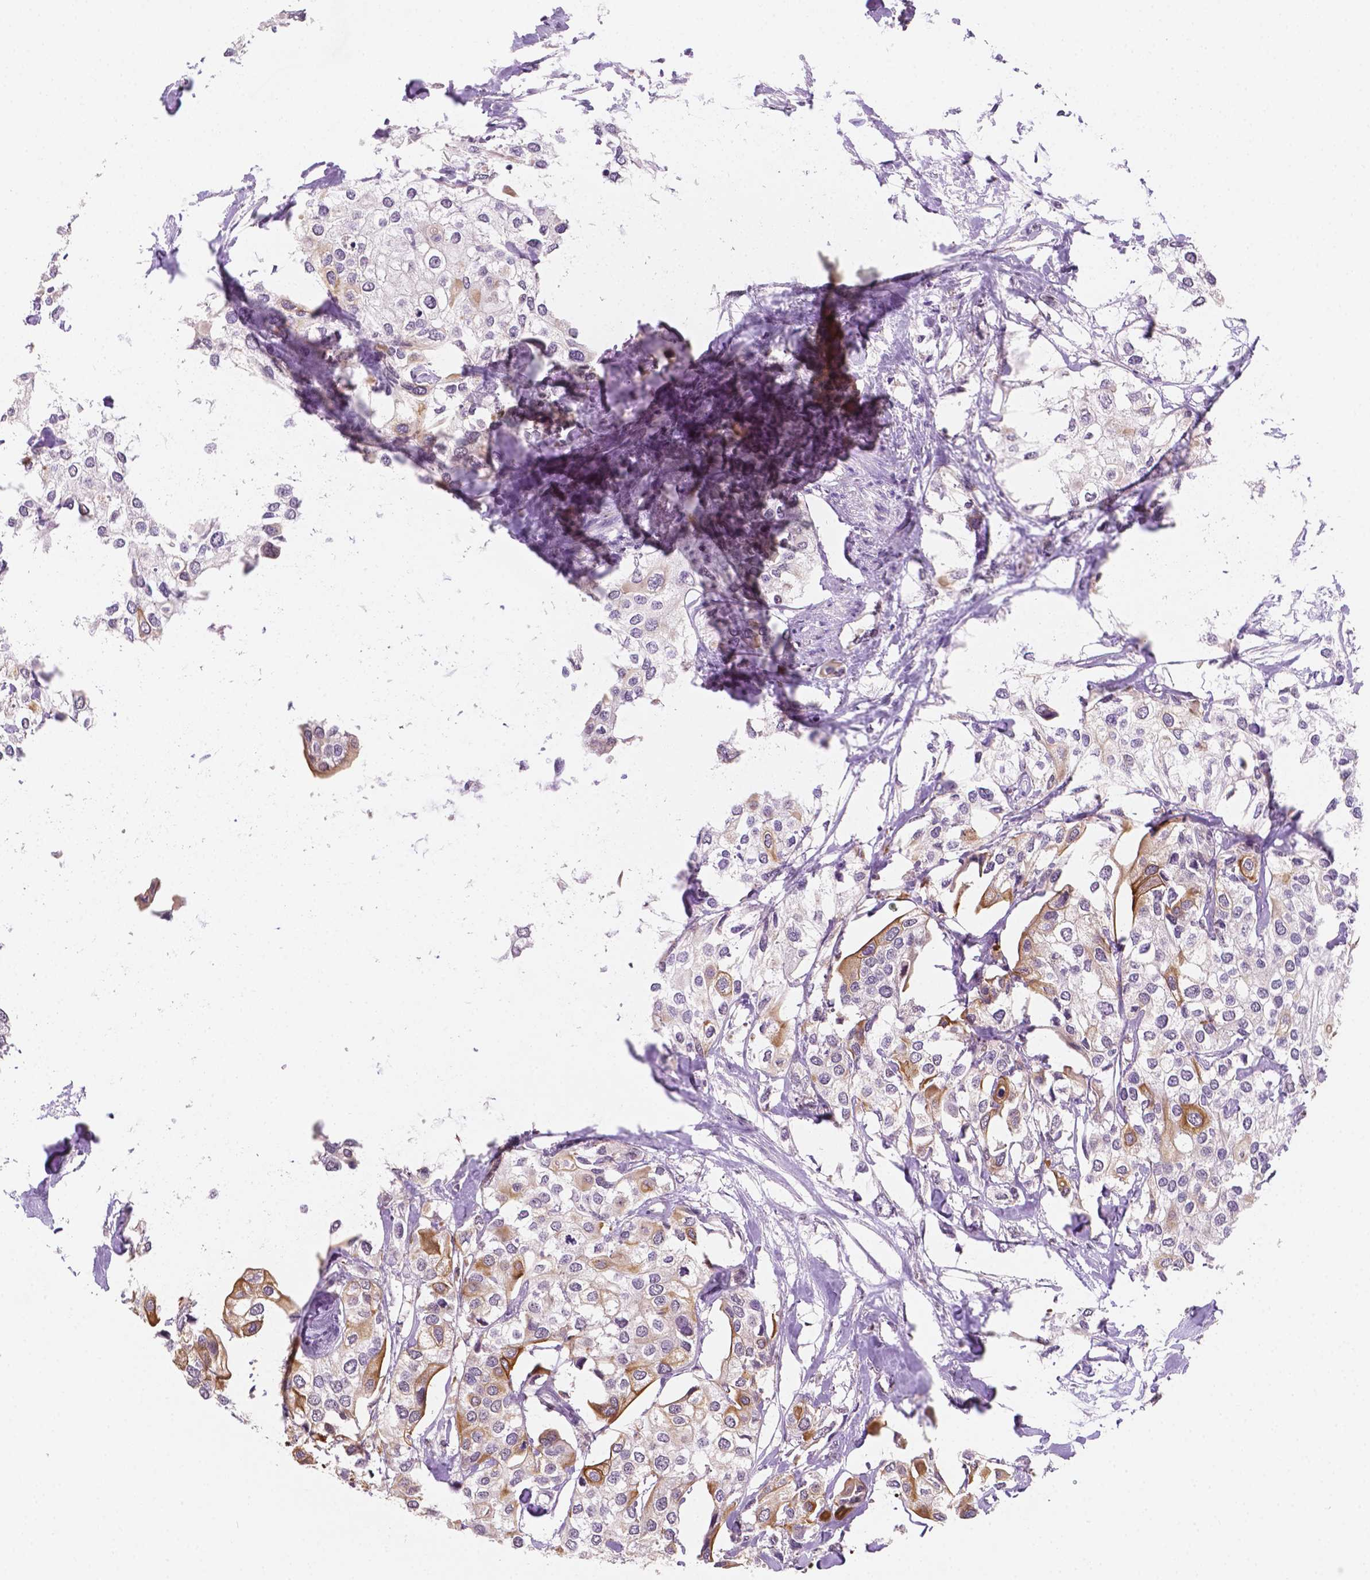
{"staining": {"intensity": "moderate", "quantity": "<25%", "location": "cytoplasmic/membranous"}, "tissue": "urothelial cancer", "cell_type": "Tumor cells", "image_type": "cancer", "snomed": [{"axis": "morphology", "description": "Urothelial carcinoma, High grade"}, {"axis": "topography", "description": "Urinary bladder"}], "caption": "An image of human high-grade urothelial carcinoma stained for a protein reveals moderate cytoplasmic/membranous brown staining in tumor cells. (Brightfield microscopy of DAB IHC at high magnification).", "gene": "SHLD3", "patient": {"sex": "male", "age": 64}}